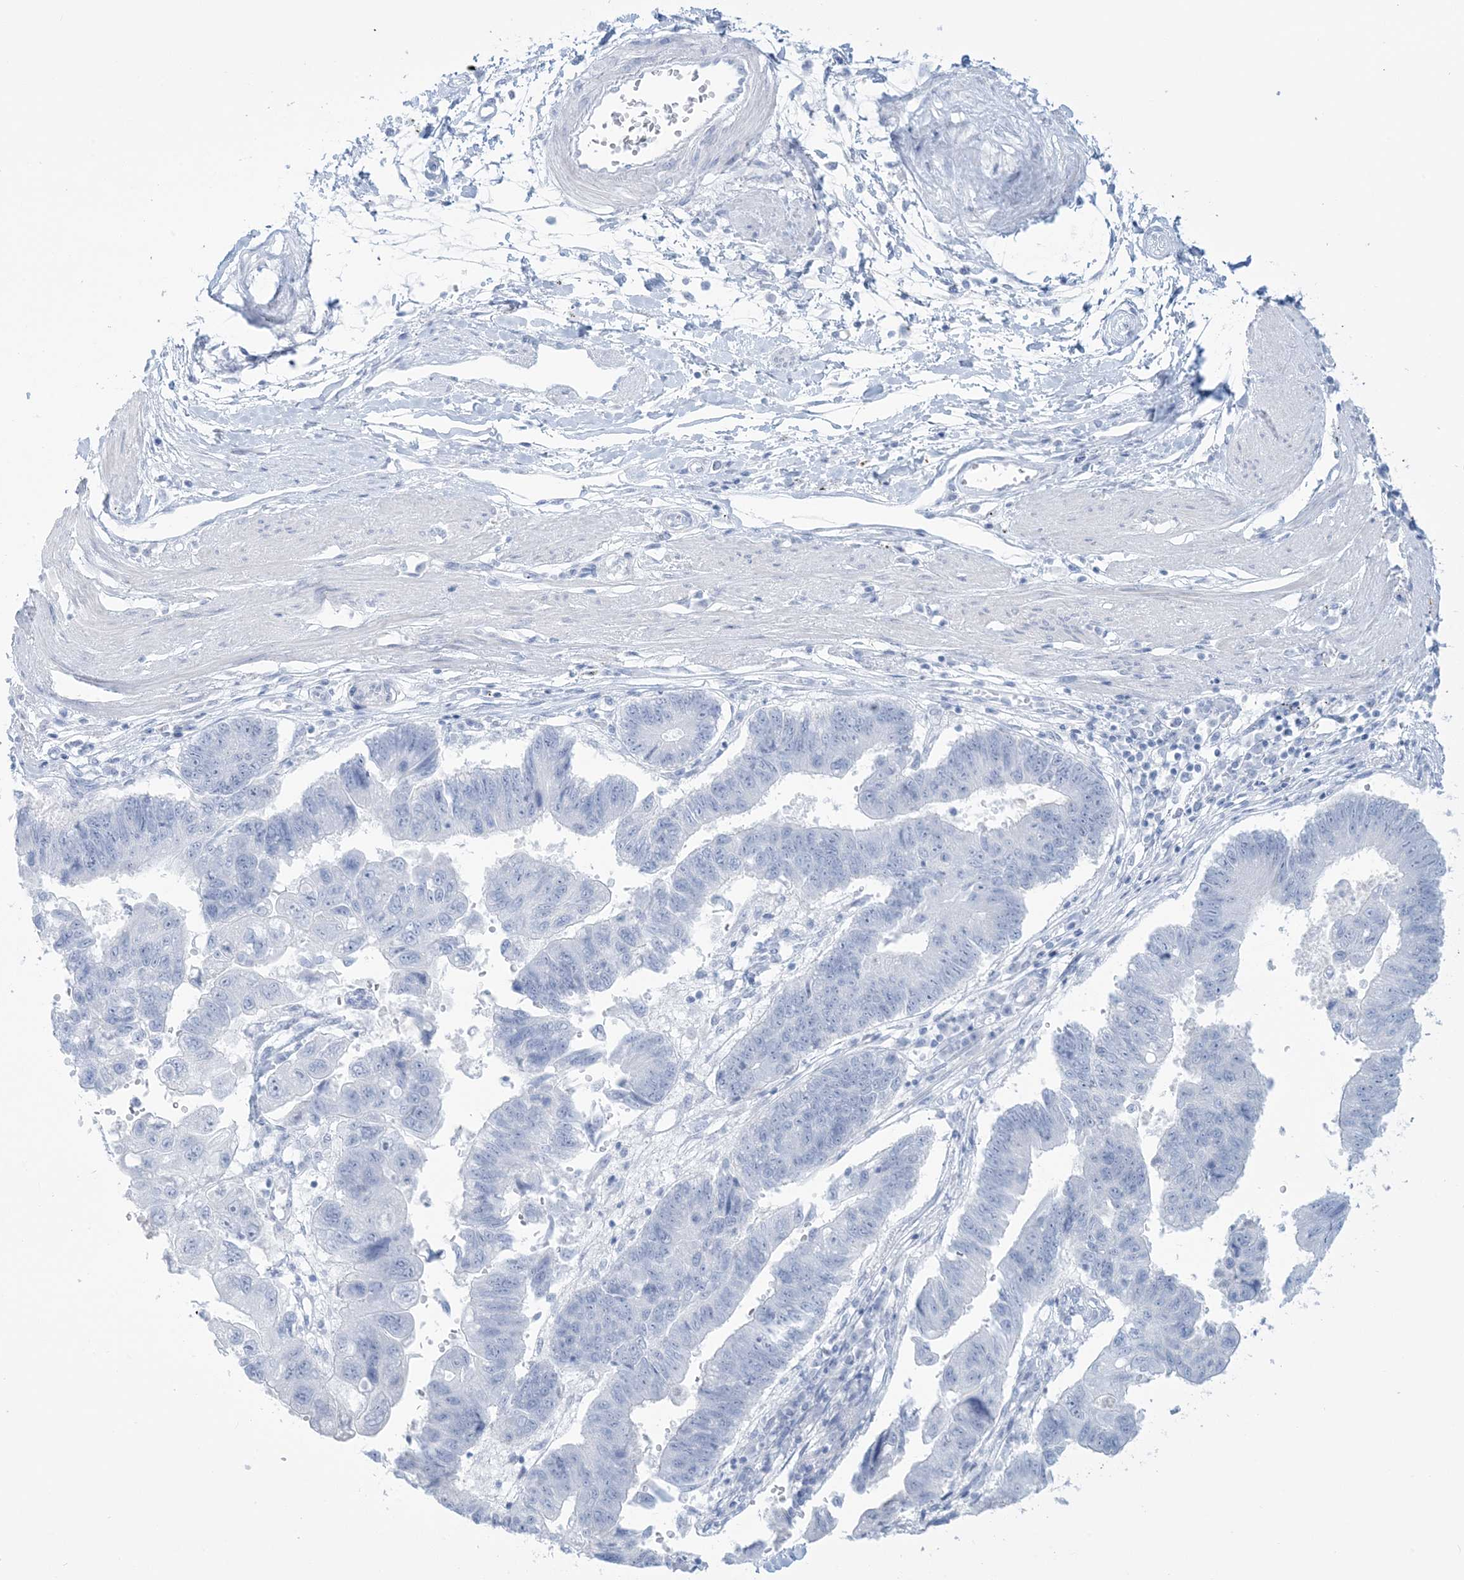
{"staining": {"intensity": "negative", "quantity": "none", "location": "none"}, "tissue": "stomach cancer", "cell_type": "Tumor cells", "image_type": "cancer", "snomed": [{"axis": "morphology", "description": "Adenocarcinoma, NOS"}, {"axis": "topography", "description": "Stomach"}], "caption": "An immunohistochemistry micrograph of stomach cancer is shown. There is no staining in tumor cells of stomach cancer.", "gene": "AGXT", "patient": {"sex": "male", "age": 59}}